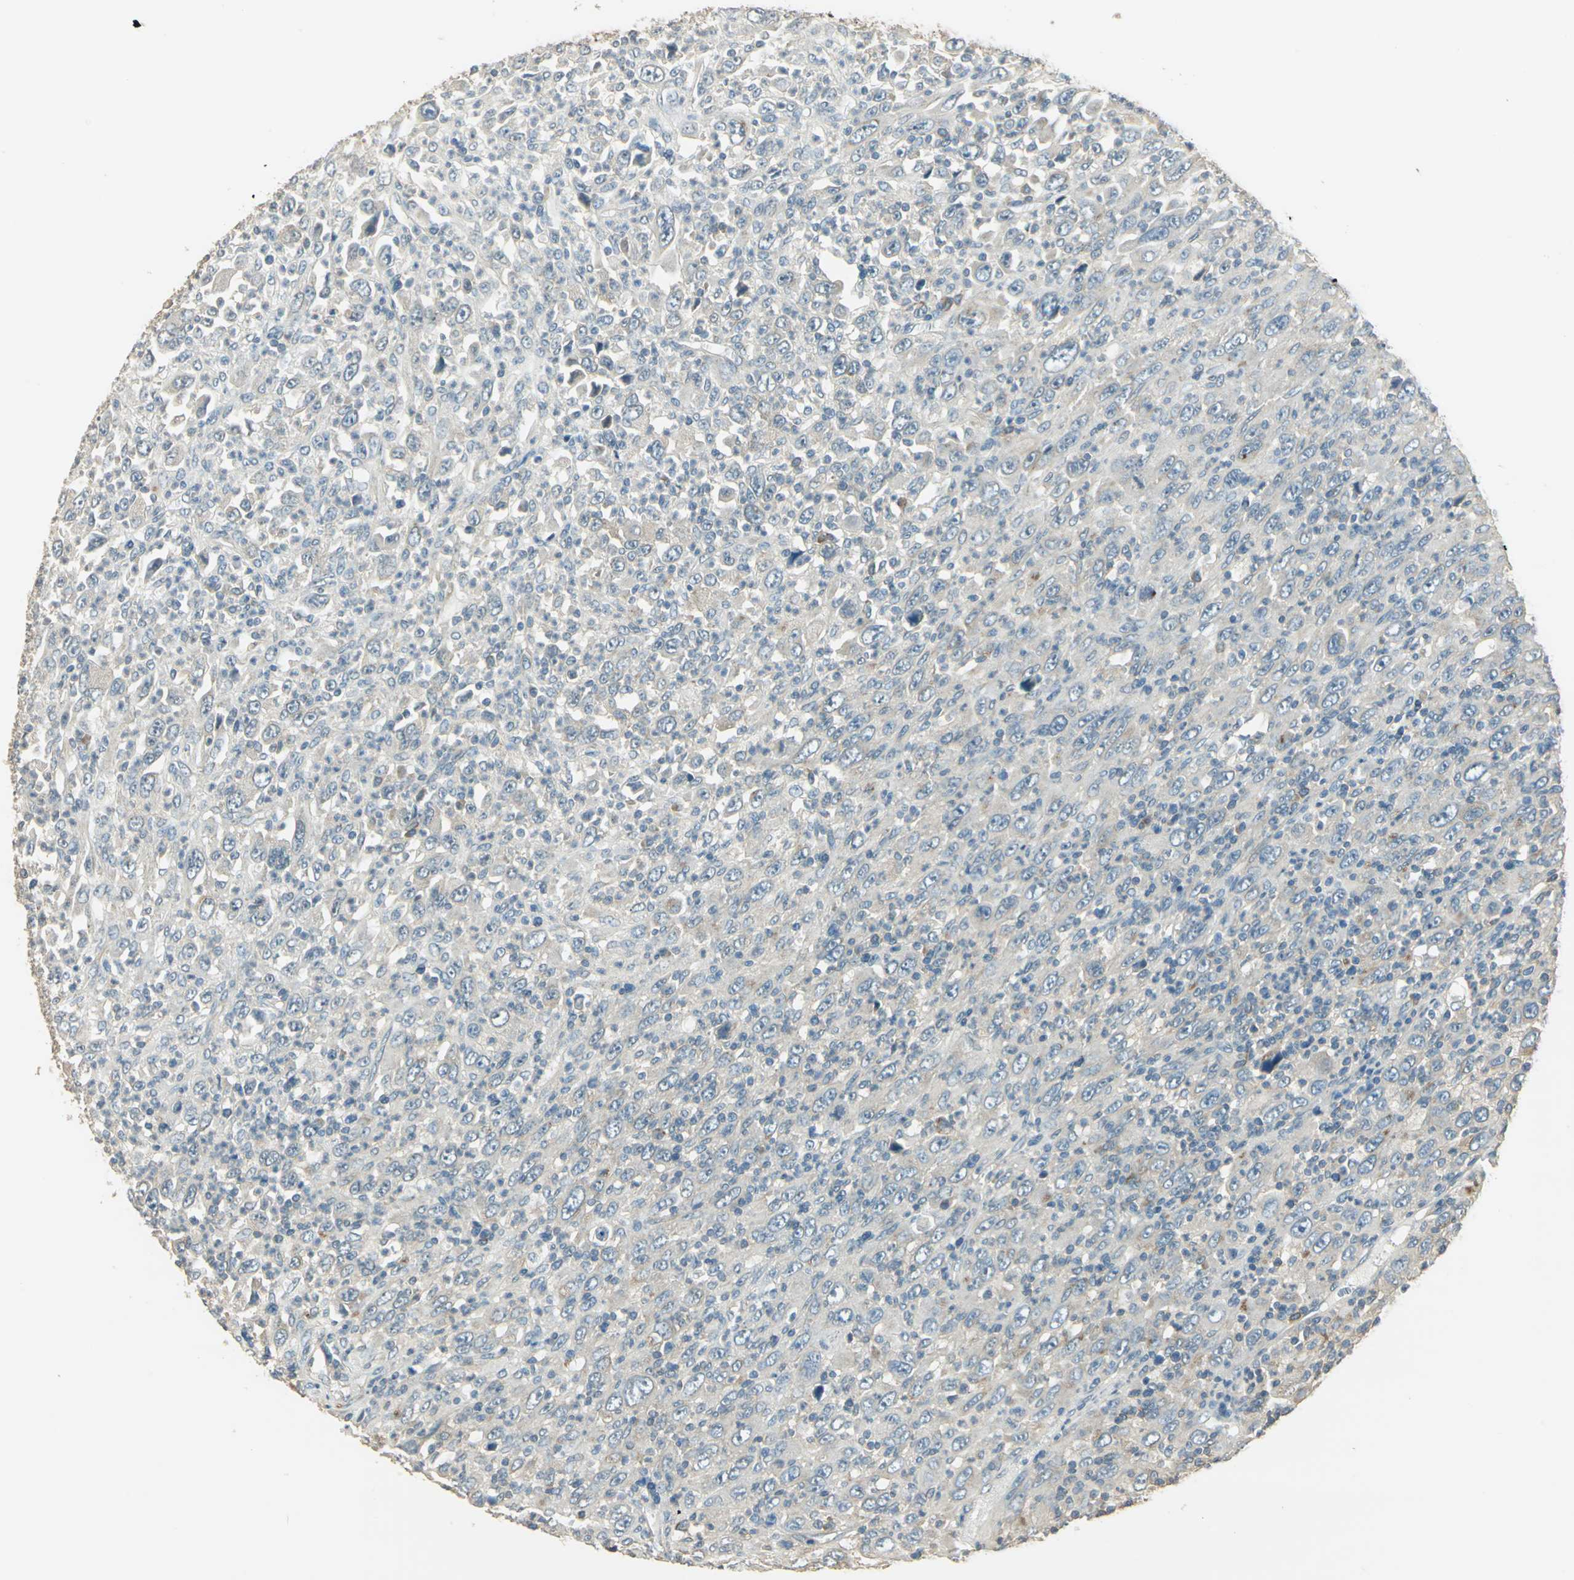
{"staining": {"intensity": "weak", "quantity": "25%-75%", "location": "cytoplasmic/membranous"}, "tissue": "melanoma", "cell_type": "Tumor cells", "image_type": "cancer", "snomed": [{"axis": "morphology", "description": "Malignant melanoma, Metastatic site"}, {"axis": "topography", "description": "Skin"}], "caption": "This histopathology image shows immunohistochemistry (IHC) staining of malignant melanoma (metastatic site), with low weak cytoplasmic/membranous positivity in about 25%-75% of tumor cells.", "gene": "SHC2", "patient": {"sex": "female", "age": 56}}